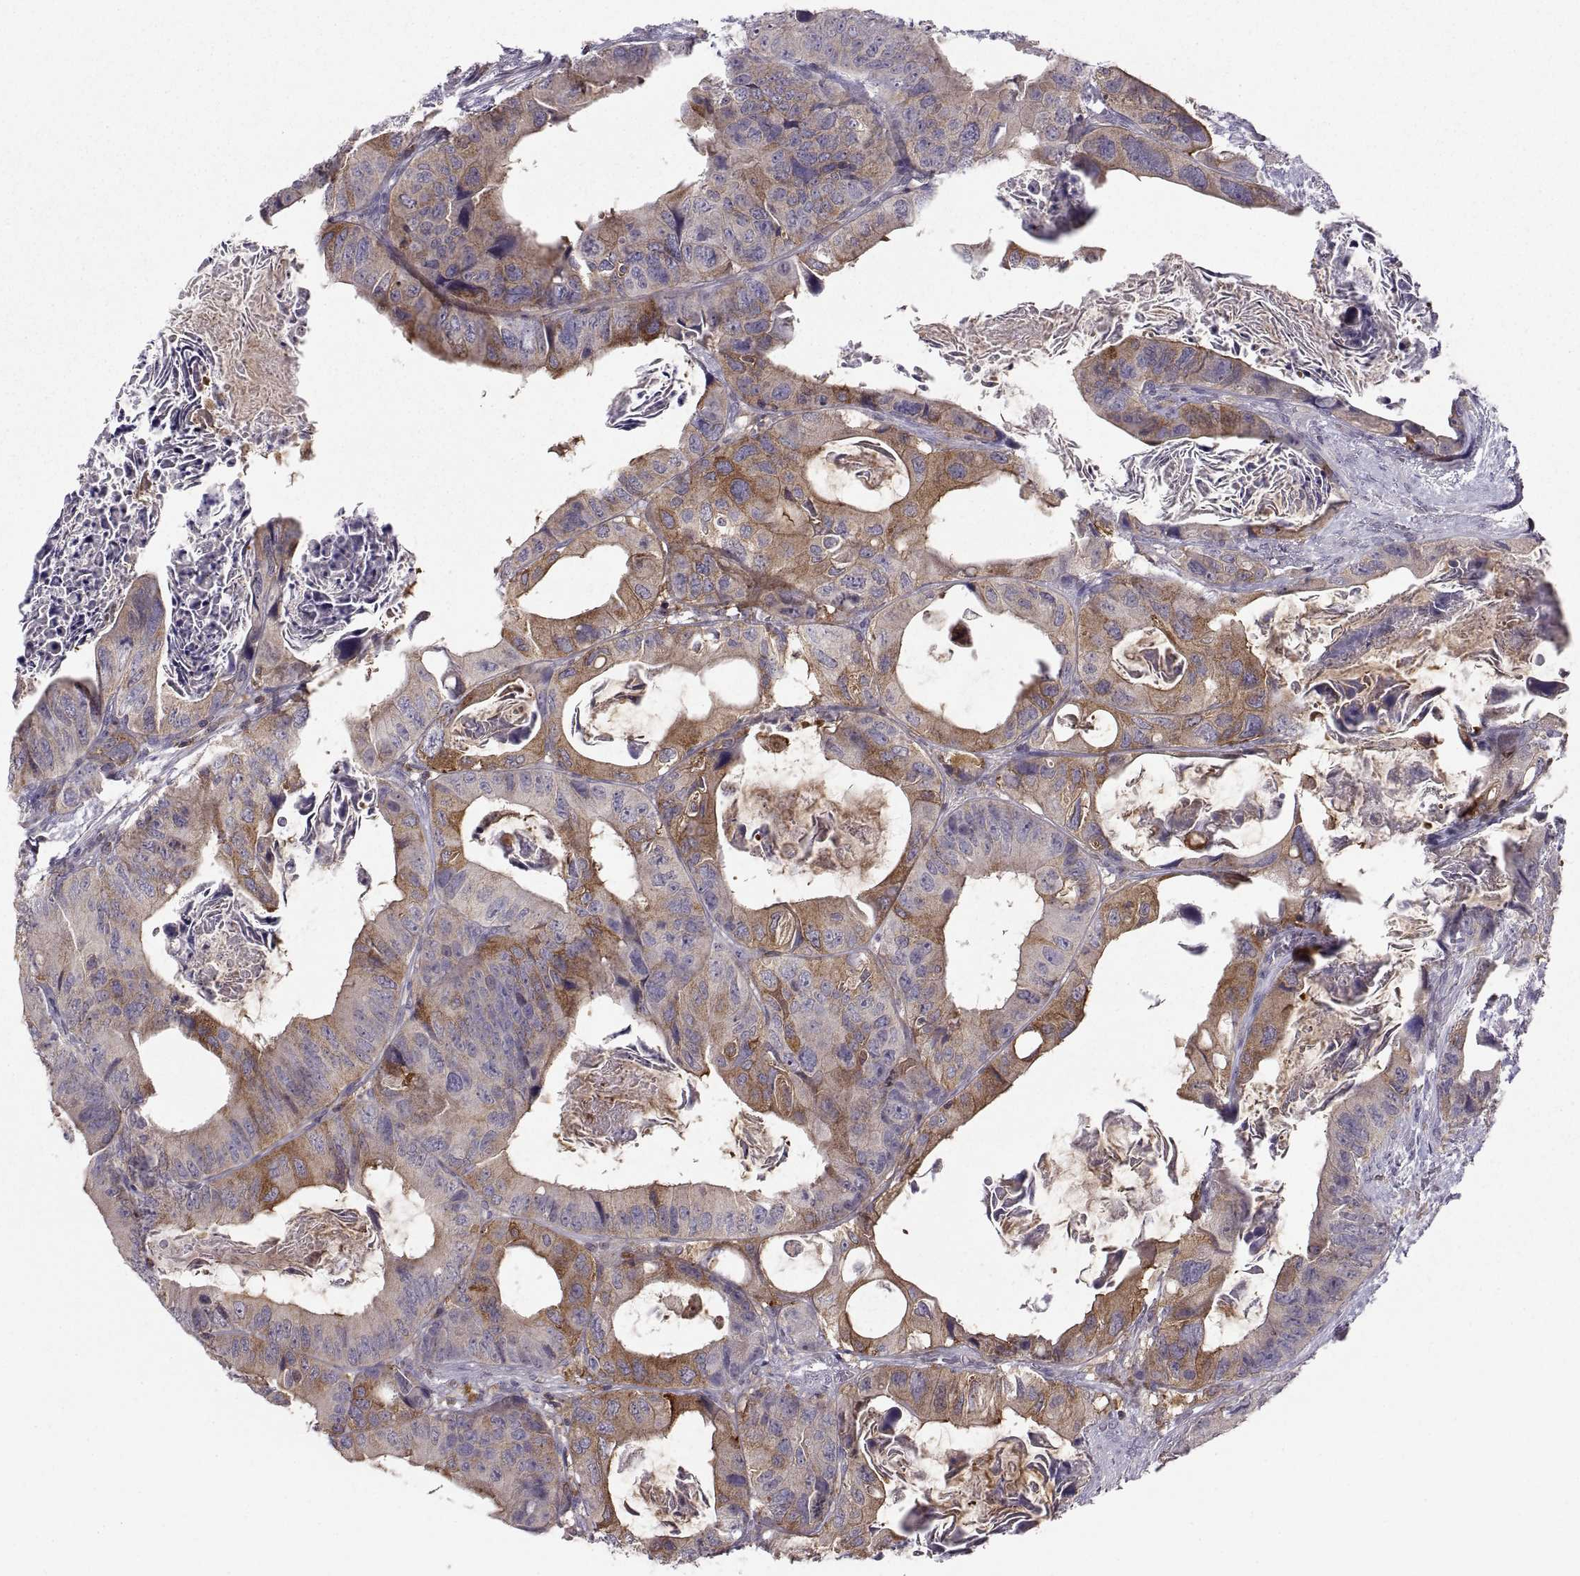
{"staining": {"intensity": "strong", "quantity": "<25%", "location": "cytoplasmic/membranous"}, "tissue": "colorectal cancer", "cell_type": "Tumor cells", "image_type": "cancer", "snomed": [{"axis": "morphology", "description": "Adenocarcinoma, NOS"}, {"axis": "topography", "description": "Rectum"}], "caption": "A high-resolution photomicrograph shows IHC staining of colorectal cancer, which shows strong cytoplasmic/membranous positivity in approximately <25% of tumor cells. The protein is shown in brown color, while the nuclei are stained blue.", "gene": "EZR", "patient": {"sex": "male", "age": 64}}